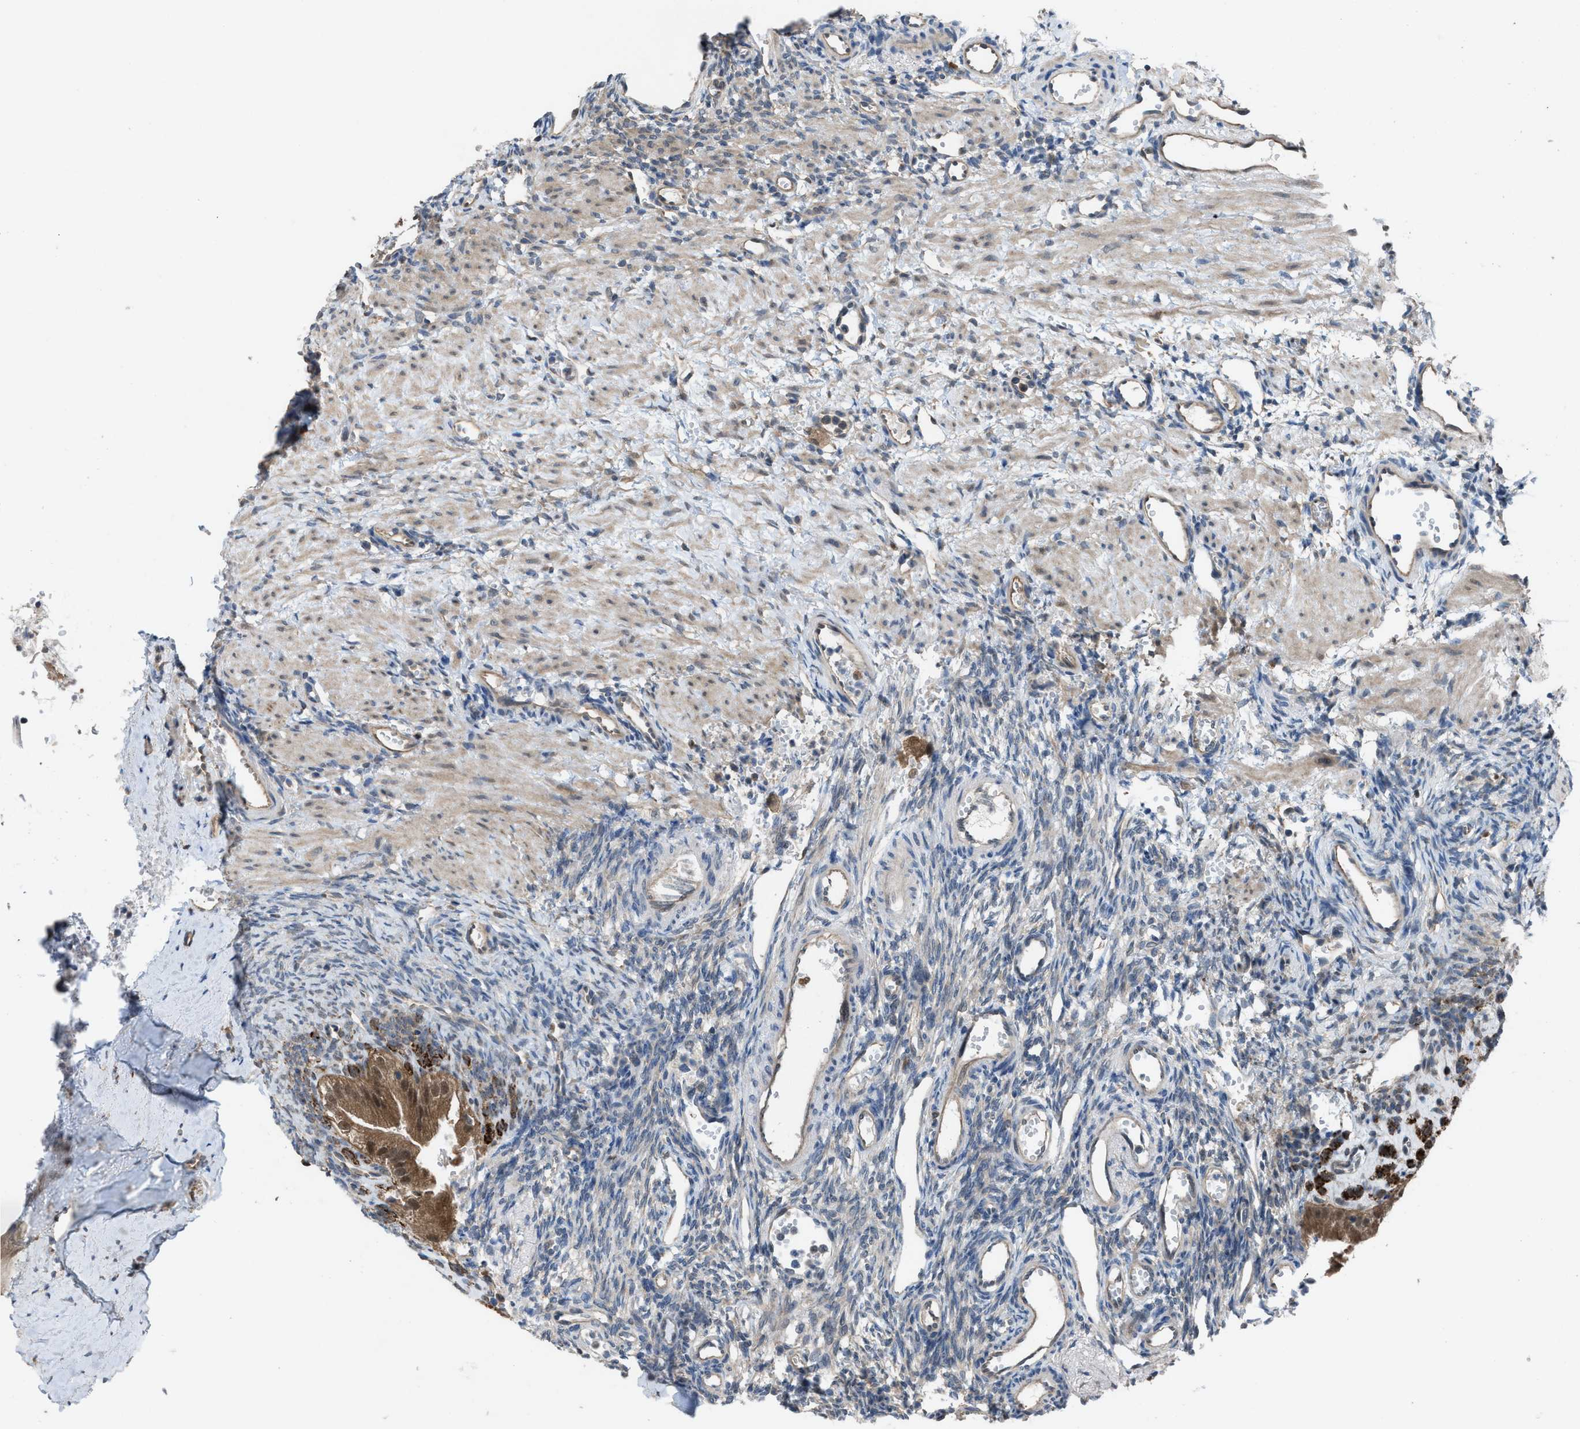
{"staining": {"intensity": "weak", "quantity": ">75%", "location": "cytoplasmic/membranous"}, "tissue": "ovary", "cell_type": "Follicle cells", "image_type": "normal", "snomed": [{"axis": "morphology", "description": "Normal tissue, NOS"}, {"axis": "topography", "description": "Ovary"}], "caption": "Immunohistochemistry (IHC) micrograph of benign ovary: ovary stained using immunohistochemistry demonstrates low levels of weak protein expression localized specifically in the cytoplasmic/membranous of follicle cells, appearing as a cytoplasmic/membranous brown color.", "gene": "PLAA", "patient": {"sex": "female", "age": 33}}